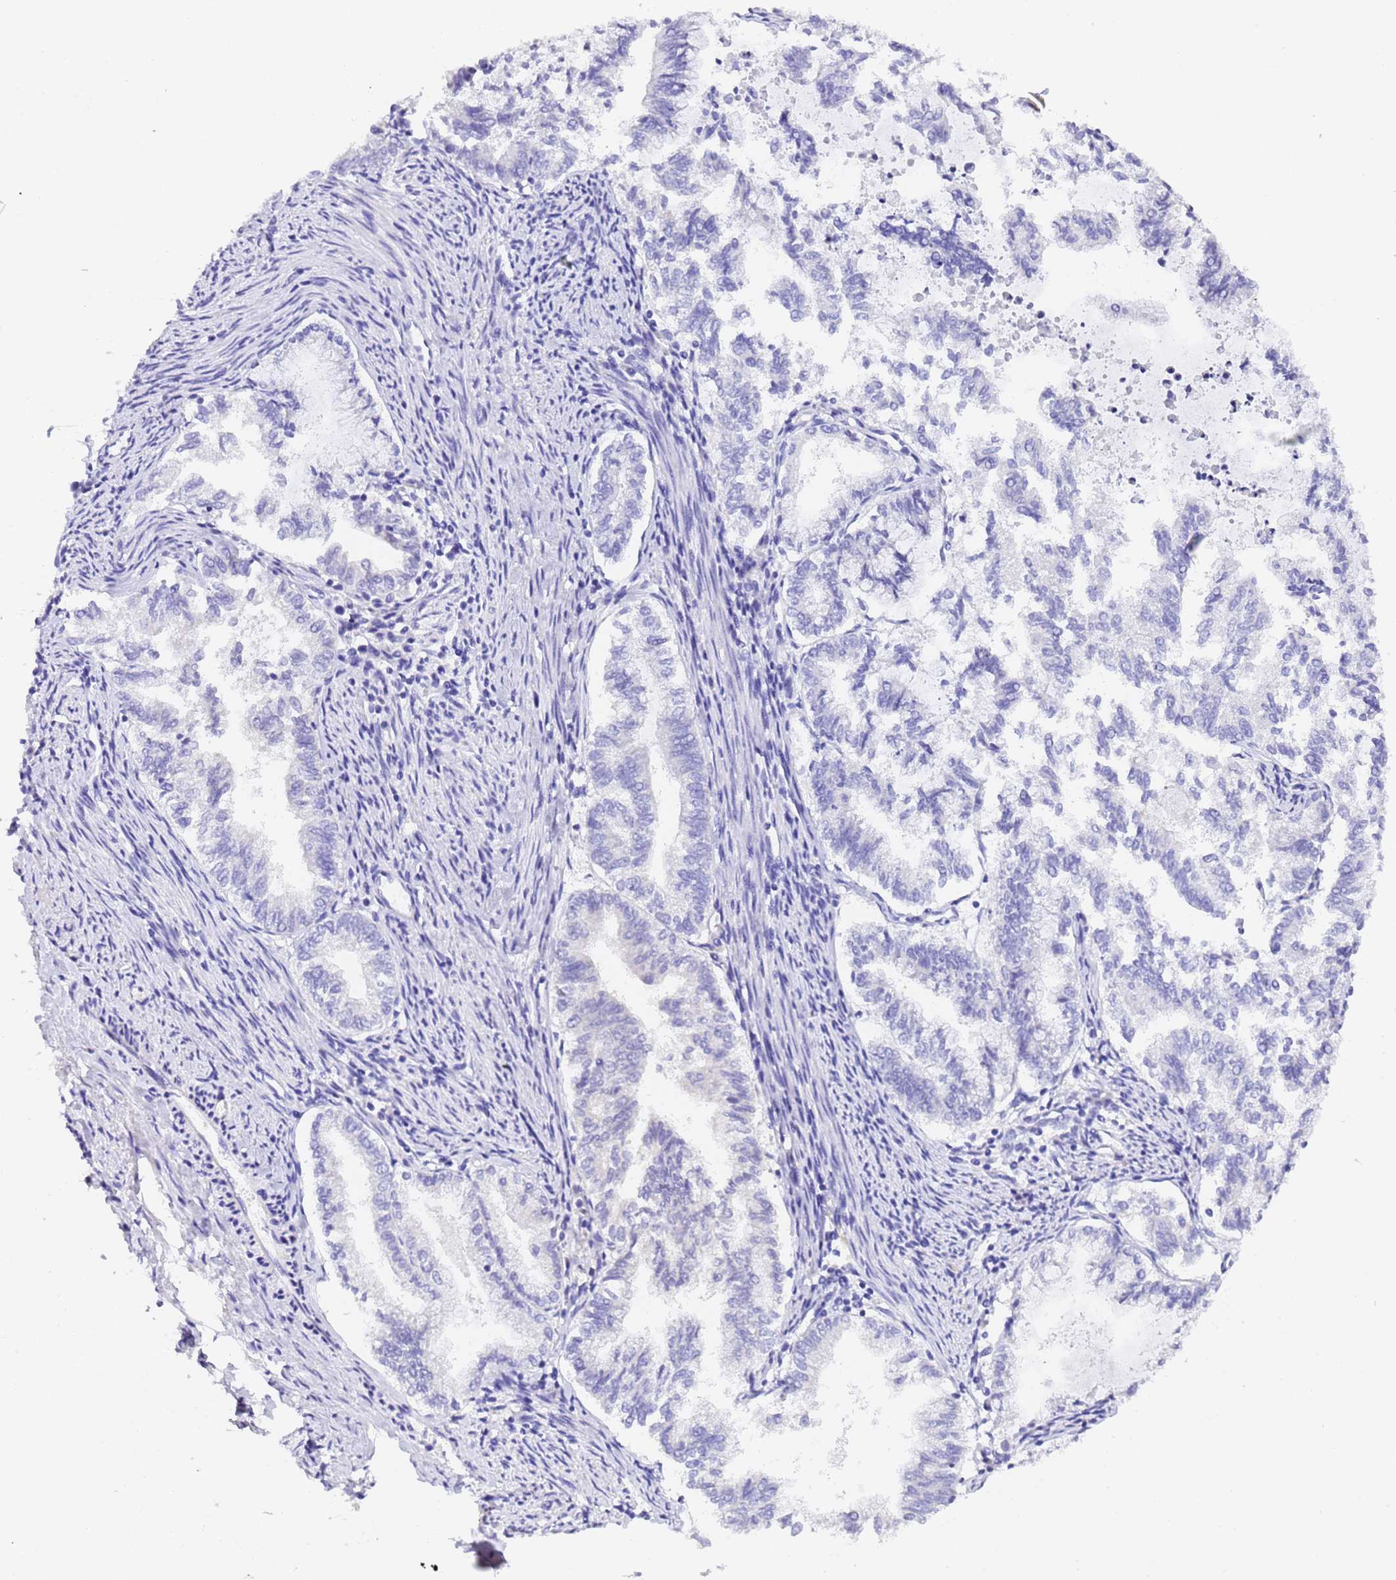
{"staining": {"intensity": "negative", "quantity": "none", "location": "none"}, "tissue": "endometrial cancer", "cell_type": "Tumor cells", "image_type": "cancer", "snomed": [{"axis": "morphology", "description": "Adenocarcinoma, NOS"}, {"axis": "topography", "description": "Endometrium"}], "caption": "IHC of endometrial adenocarcinoma demonstrates no positivity in tumor cells.", "gene": "GABRA1", "patient": {"sex": "female", "age": 79}}